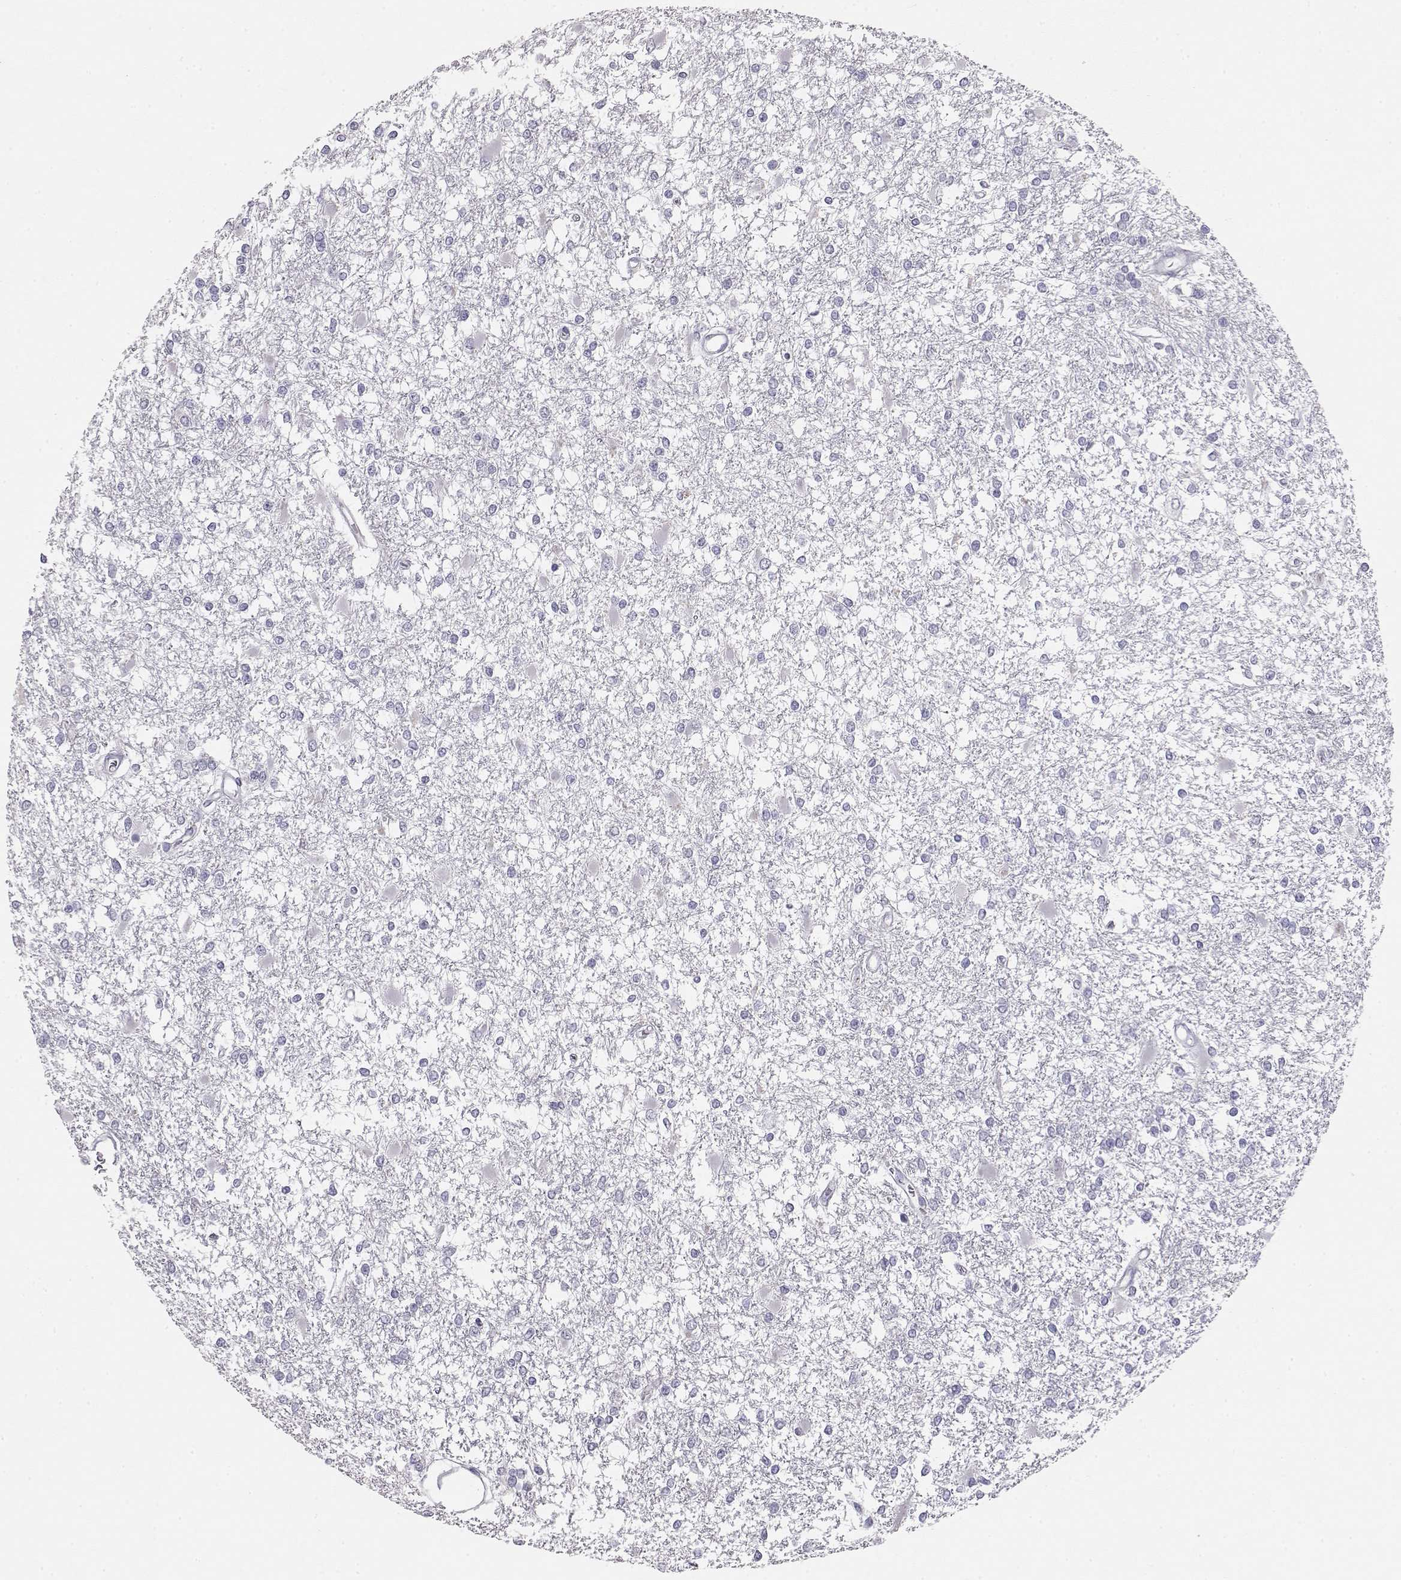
{"staining": {"intensity": "negative", "quantity": "none", "location": "none"}, "tissue": "glioma", "cell_type": "Tumor cells", "image_type": "cancer", "snomed": [{"axis": "morphology", "description": "Glioma, malignant, High grade"}, {"axis": "topography", "description": "Cerebral cortex"}], "caption": "Glioma stained for a protein using immunohistochemistry (IHC) displays no expression tumor cells.", "gene": "LAMB3", "patient": {"sex": "male", "age": 79}}